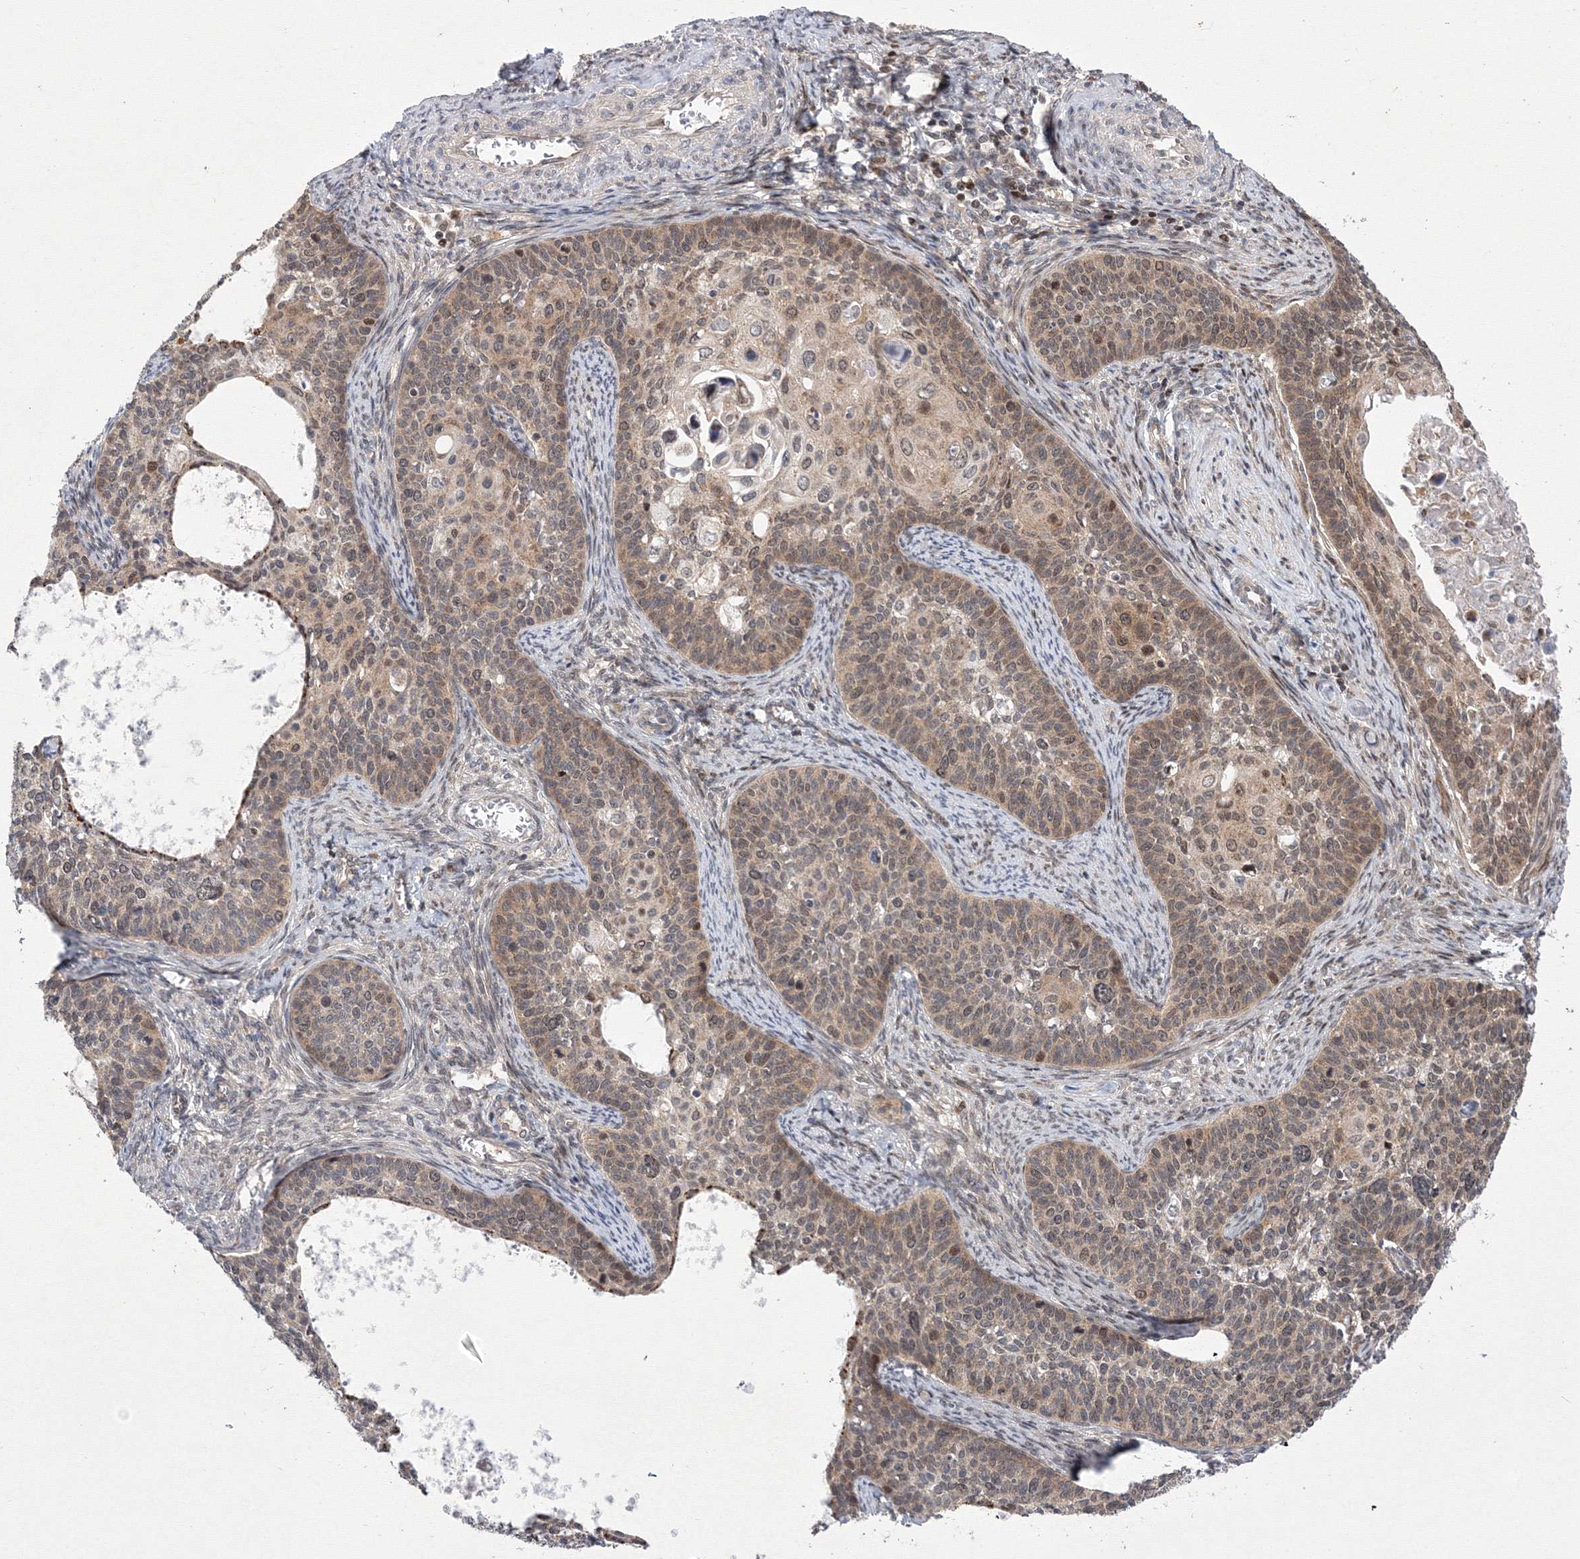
{"staining": {"intensity": "weak", "quantity": ">75%", "location": "cytoplasmic/membranous,nuclear"}, "tissue": "cervical cancer", "cell_type": "Tumor cells", "image_type": "cancer", "snomed": [{"axis": "morphology", "description": "Squamous cell carcinoma, NOS"}, {"axis": "topography", "description": "Cervix"}], "caption": "Immunohistochemical staining of cervical cancer exhibits low levels of weak cytoplasmic/membranous and nuclear expression in about >75% of tumor cells. The staining was performed using DAB, with brown indicating positive protein expression. Nuclei are stained blue with hematoxylin.", "gene": "GPN1", "patient": {"sex": "female", "age": 33}}